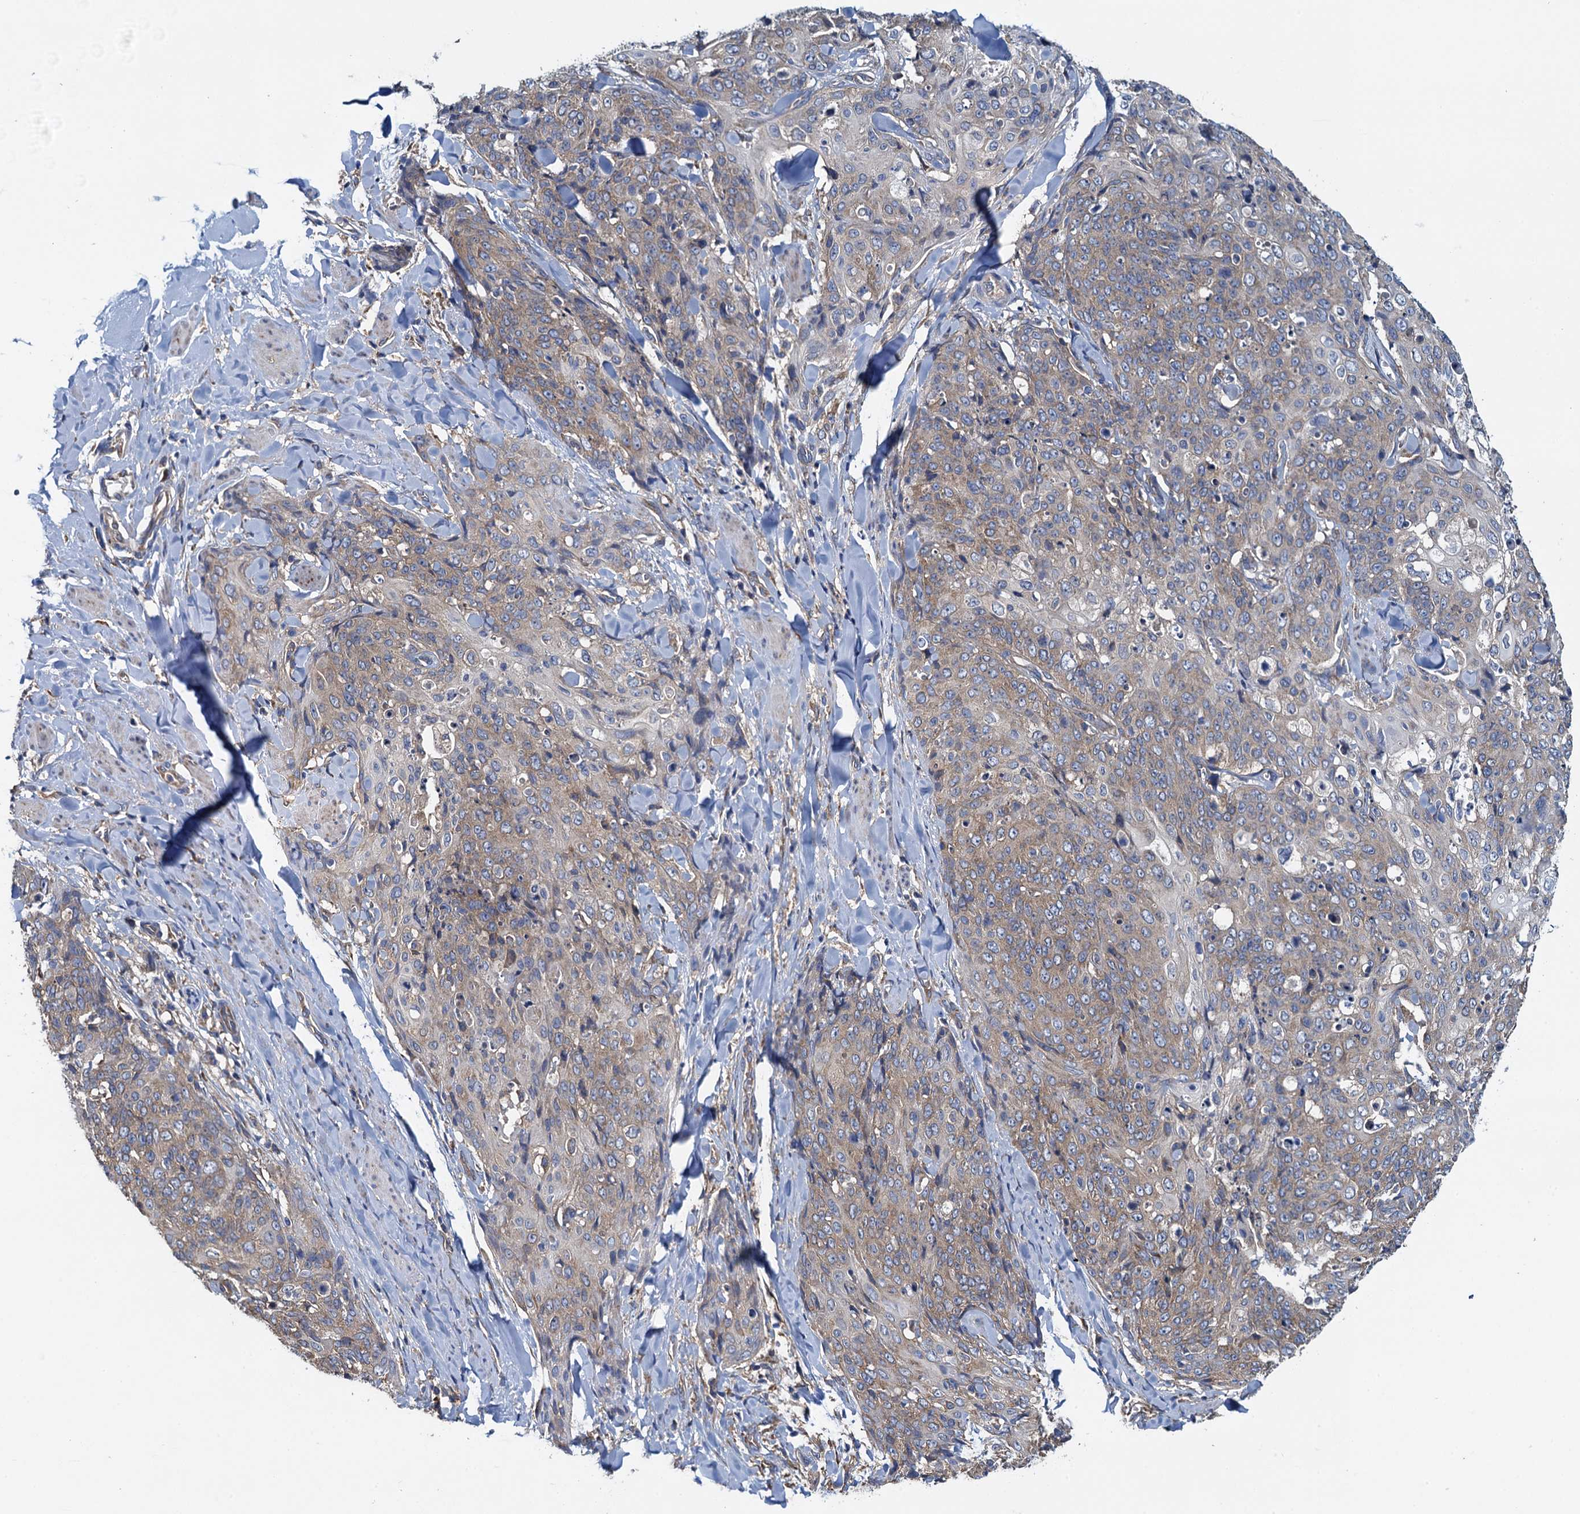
{"staining": {"intensity": "weak", "quantity": "25%-75%", "location": "cytoplasmic/membranous"}, "tissue": "skin cancer", "cell_type": "Tumor cells", "image_type": "cancer", "snomed": [{"axis": "morphology", "description": "Squamous cell carcinoma, NOS"}, {"axis": "topography", "description": "Skin"}, {"axis": "topography", "description": "Vulva"}], "caption": "The photomicrograph shows staining of skin squamous cell carcinoma, revealing weak cytoplasmic/membranous protein positivity (brown color) within tumor cells.", "gene": "ADCY9", "patient": {"sex": "female", "age": 85}}